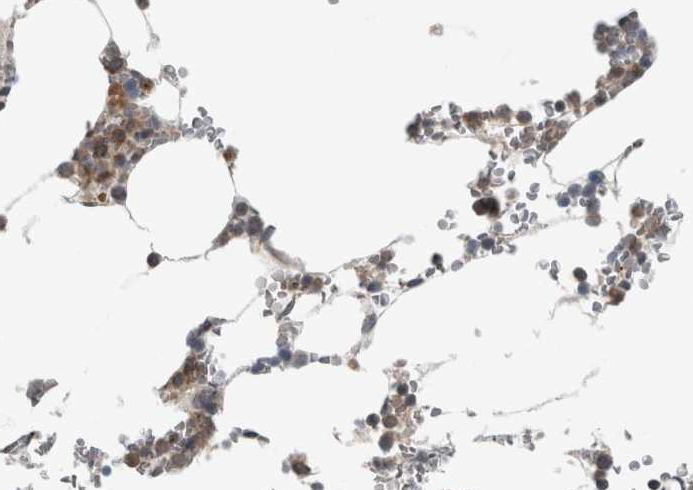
{"staining": {"intensity": "negative", "quantity": "none", "location": "none"}, "tissue": "bone marrow", "cell_type": "Hematopoietic cells", "image_type": "normal", "snomed": [{"axis": "morphology", "description": "Normal tissue, NOS"}, {"axis": "topography", "description": "Bone marrow"}], "caption": "Immunohistochemical staining of normal bone marrow demonstrates no significant staining in hematopoietic cells. (DAB IHC visualized using brightfield microscopy, high magnification).", "gene": "KIF1C", "patient": {"sex": "male", "age": 70}}